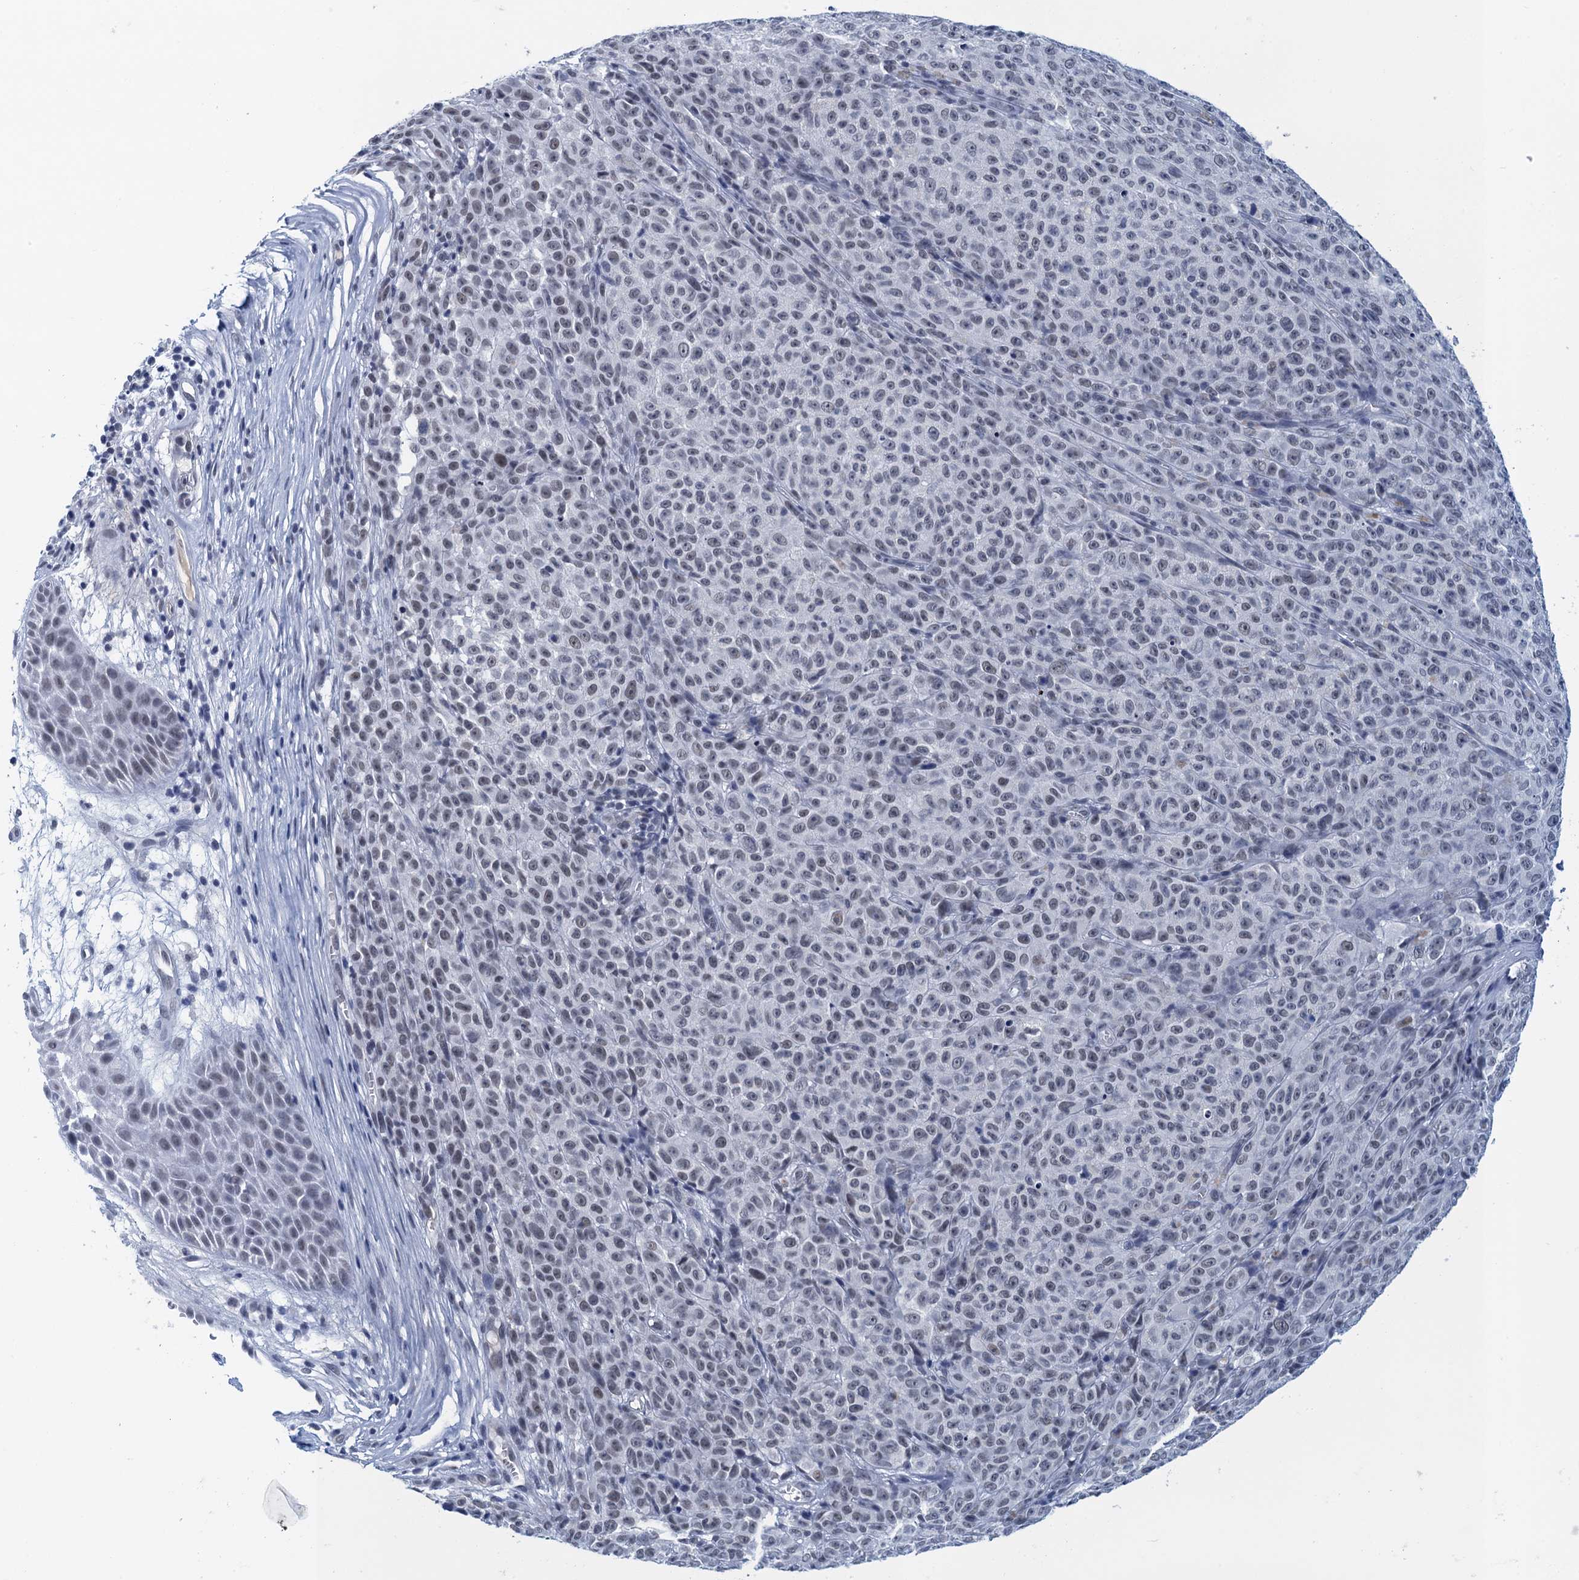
{"staining": {"intensity": "negative", "quantity": "none", "location": "none"}, "tissue": "melanoma", "cell_type": "Tumor cells", "image_type": "cancer", "snomed": [{"axis": "morphology", "description": "Malignant melanoma, NOS"}, {"axis": "topography", "description": "Skin"}], "caption": "High power microscopy micrograph of an IHC photomicrograph of malignant melanoma, revealing no significant positivity in tumor cells.", "gene": "EPS8L1", "patient": {"sex": "female", "age": 82}}